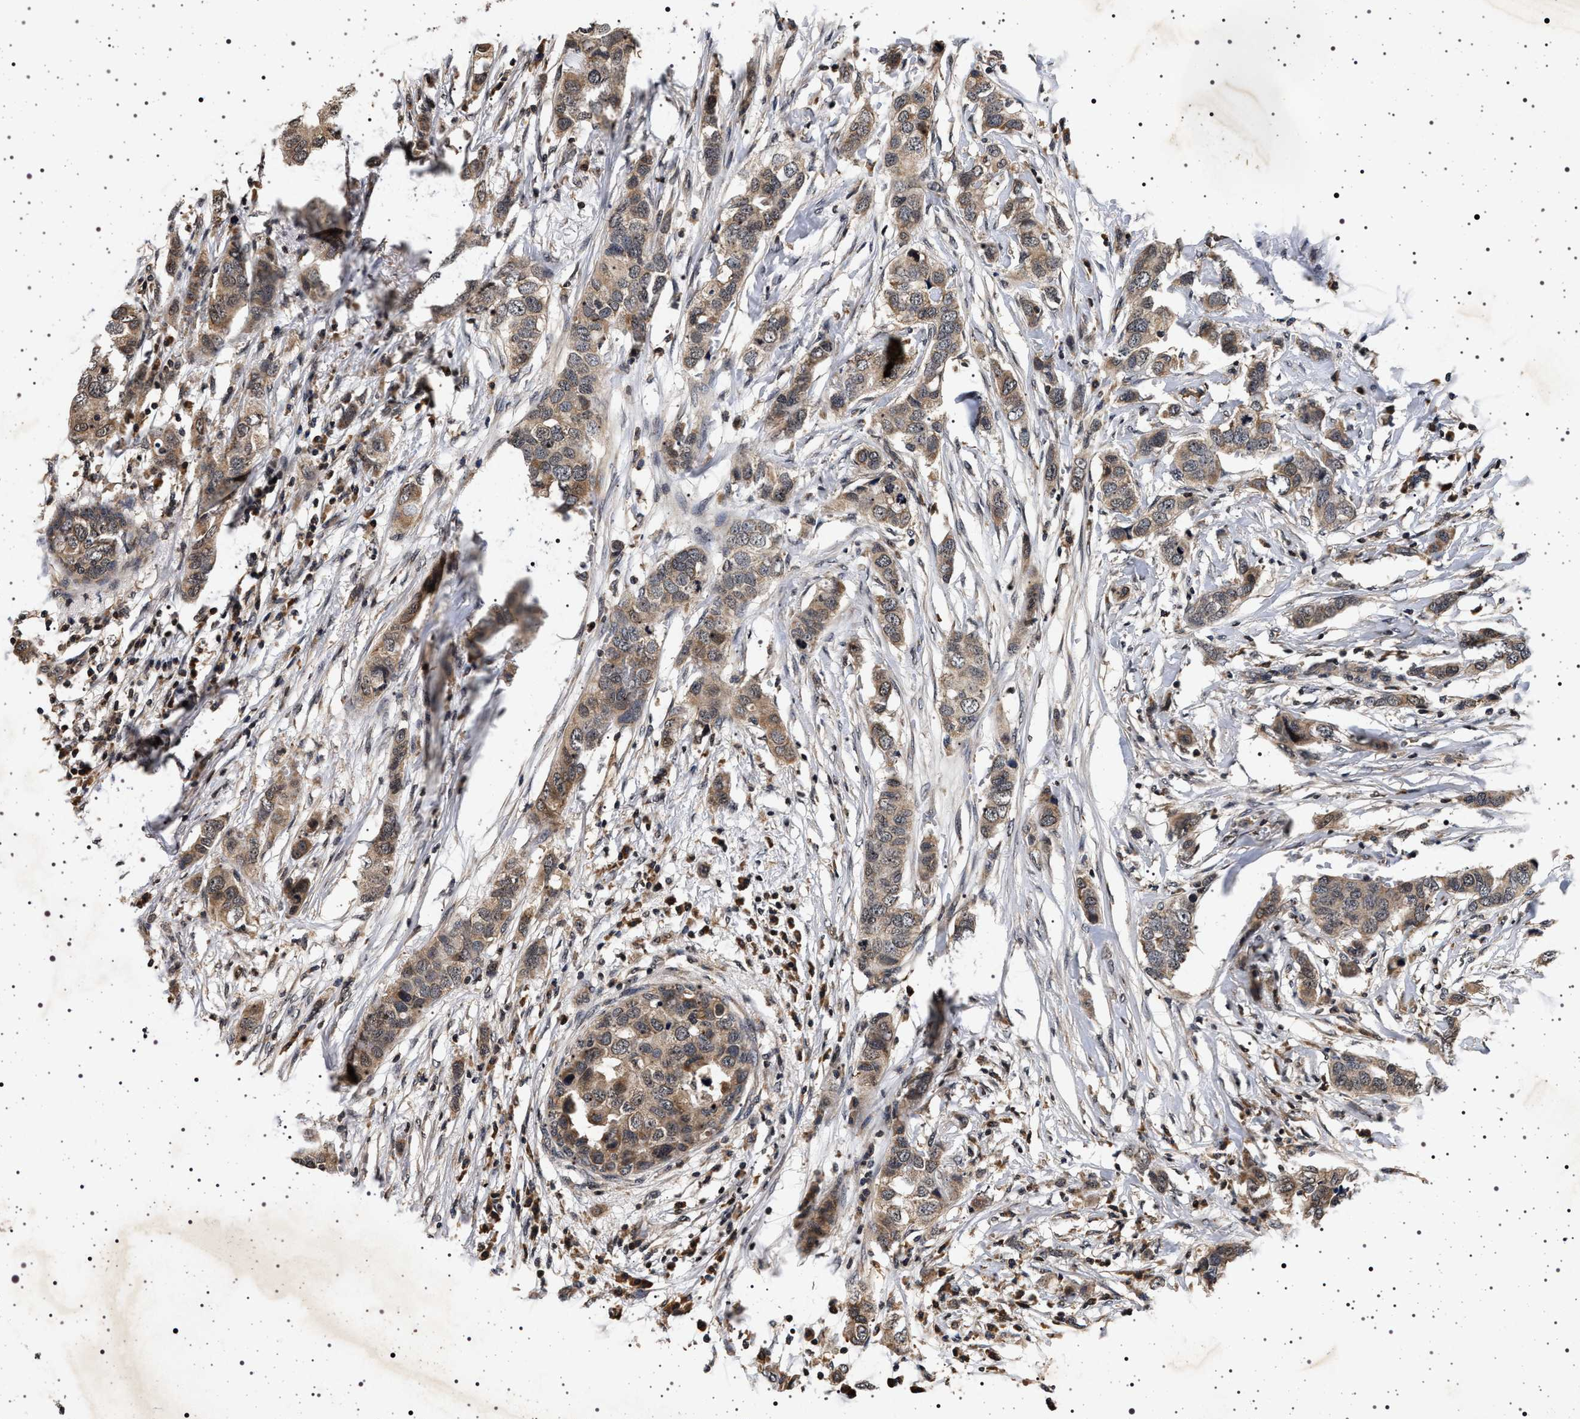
{"staining": {"intensity": "weak", "quantity": ">75%", "location": "cytoplasmic/membranous"}, "tissue": "breast cancer", "cell_type": "Tumor cells", "image_type": "cancer", "snomed": [{"axis": "morphology", "description": "Duct carcinoma"}, {"axis": "topography", "description": "Breast"}], "caption": "Invasive ductal carcinoma (breast) stained with a brown dye demonstrates weak cytoplasmic/membranous positive expression in approximately >75% of tumor cells.", "gene": "CDKN1B", "patient": {"sex": "female", "age": 50}}